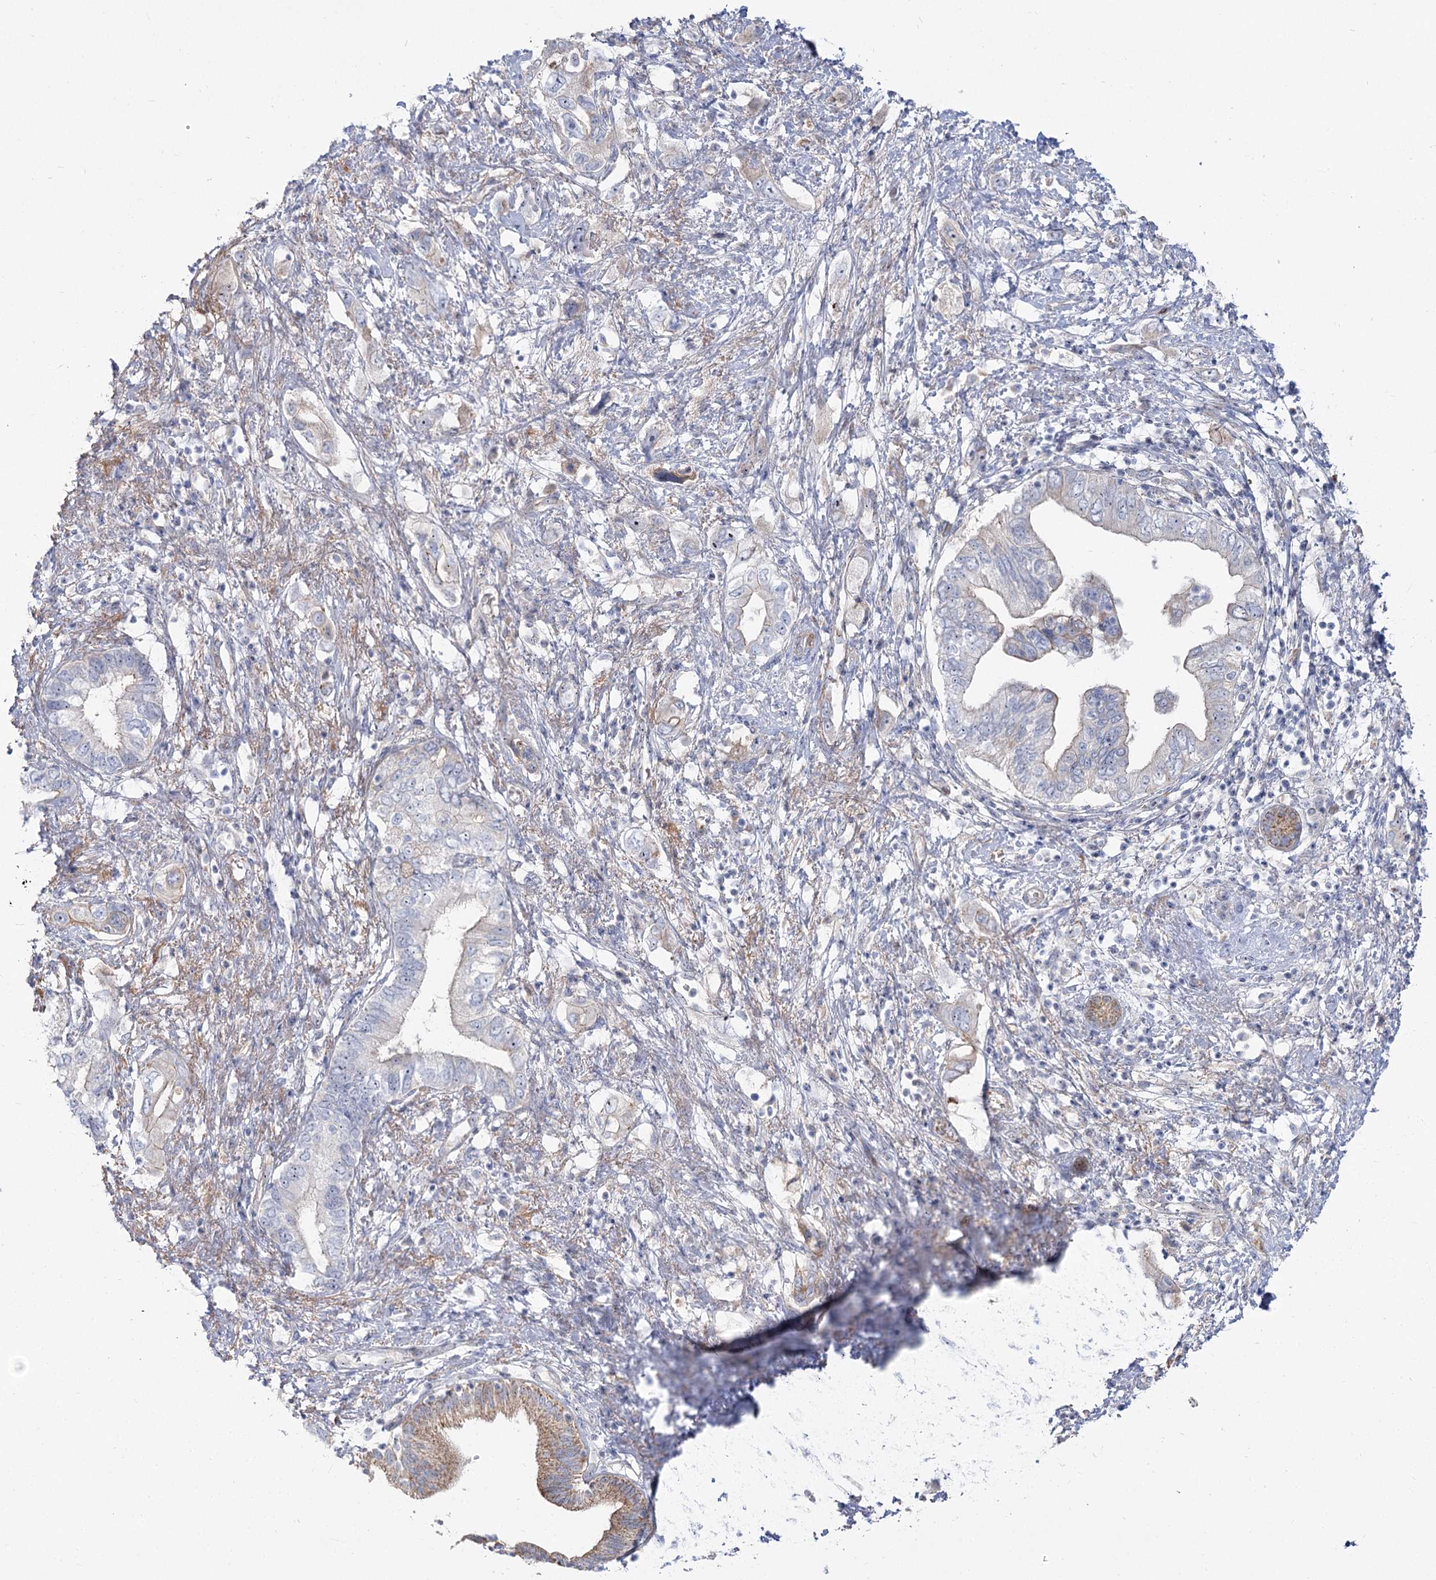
{"staining": {"intensity": "moderate", "quantity": "<25%", "location": "cytoplasmic/membranous"}, "tissue": "pancreatic cancer", "cell_type": "Tumor cells", "image_type": "cancer", "snomed": [{"axis": "morphology", "description": "Adenocarcinoma, NOS"}, {"axis": "topography", "description": "Pancreas"}], "caption": "Pancreatic cancer tissue reveals moderate cytoplasmic/membranous expression in approximately <25% of tumor cells (DAB IHC with brightfield microscopy, high magnification).", "gene": "SUOX", "patient": {"sex": "female", "age": 73}}